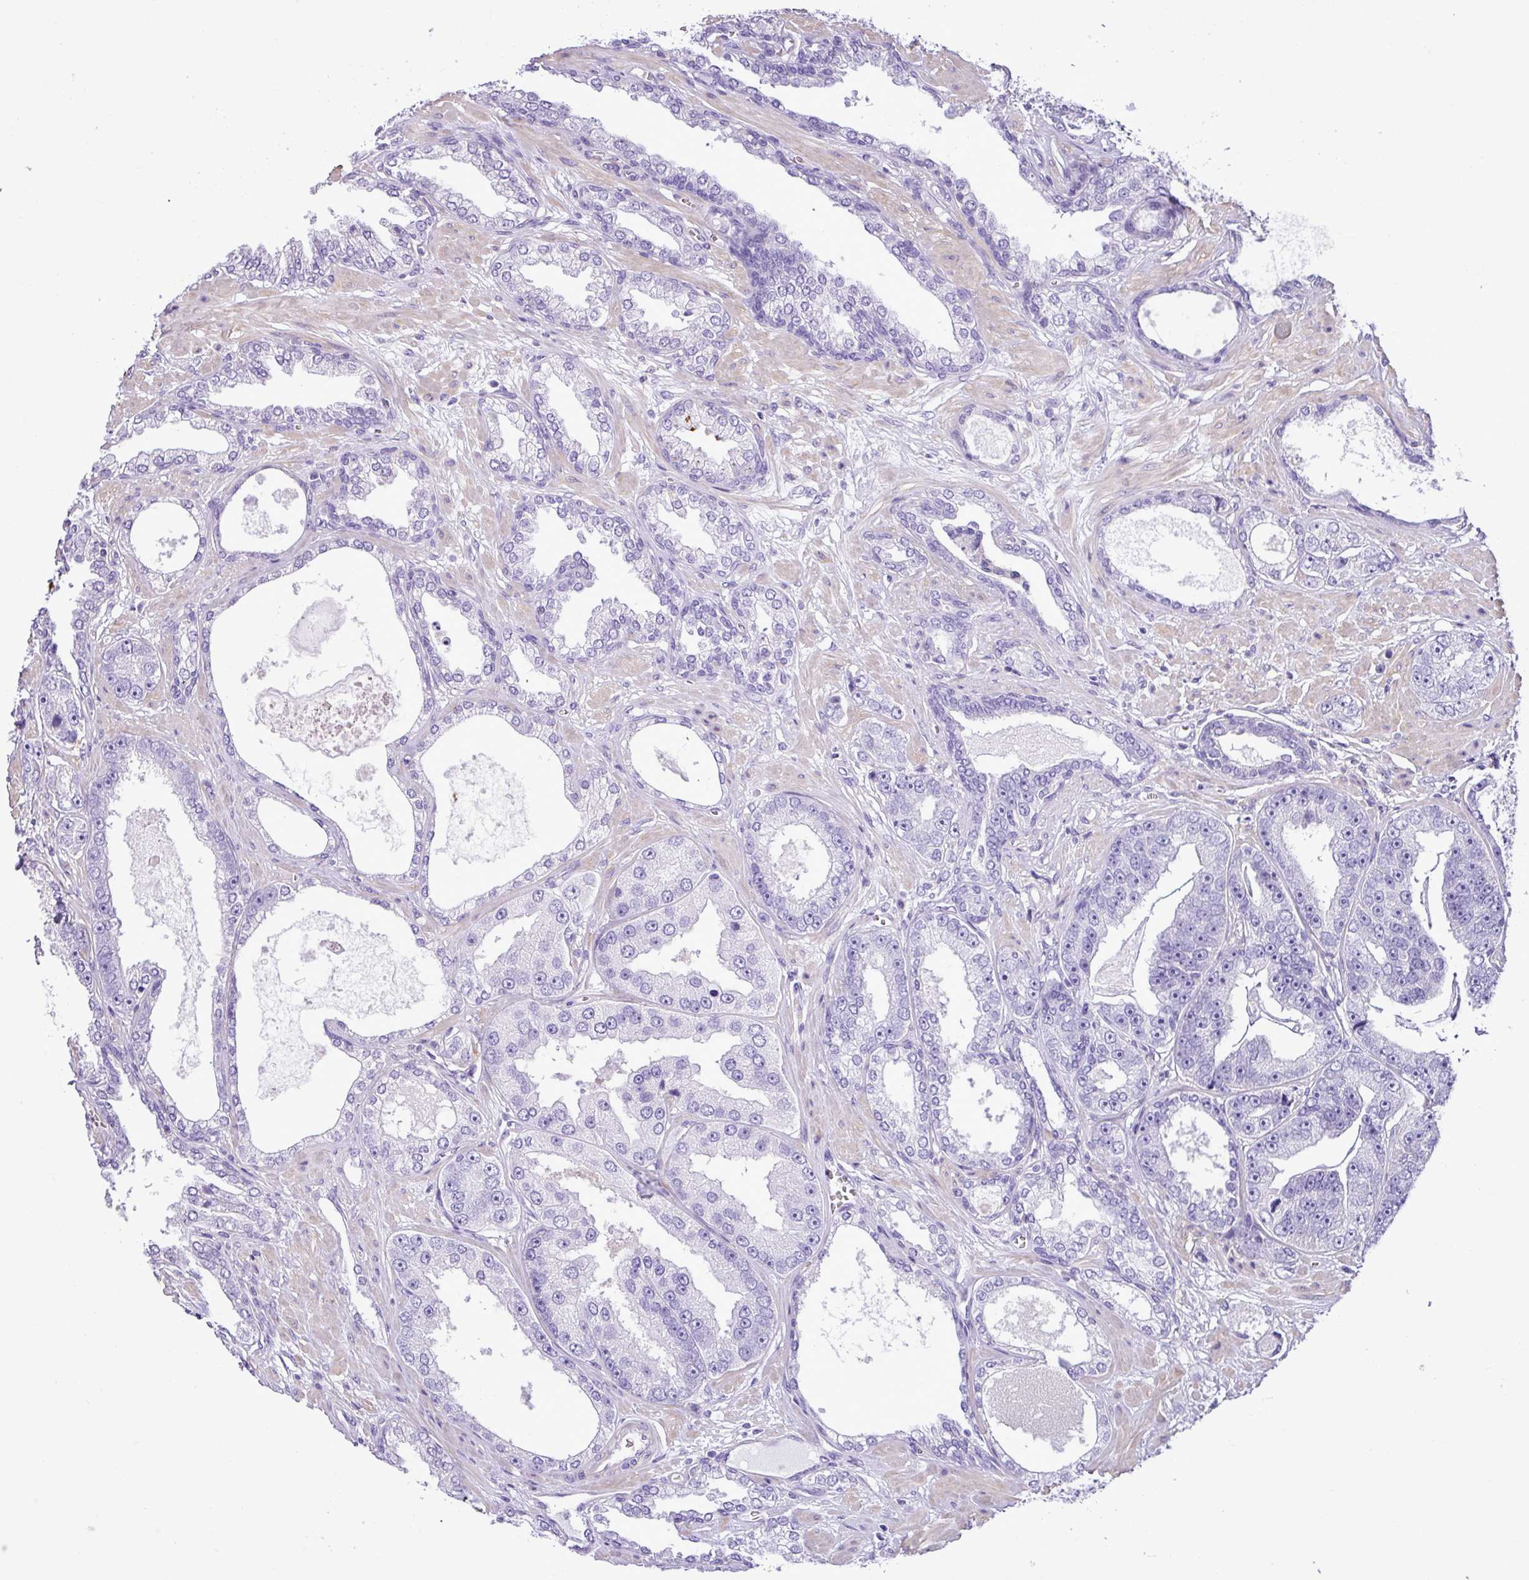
{"staining": {"intensity": "negative", "quantity": "none", "location": "none"}, "tissue": "prostate cancer", "cell_type": "Tumor cells", "image_type": "cancer", "snomed": [{"axis": "morphology", "description": "Adenocarcinoma, High grade"}, {"axis": "topography", "description": "Prostate"}], "caption": "There is no significant positivity in tumor cells of adenocarcinoma (high-grade) (prostate). (DAB (3,3'-diaminobenzidine) IHC, high magnification).", "gene": "ZNF334", "patient": {"sex": "male", "age": 71}}